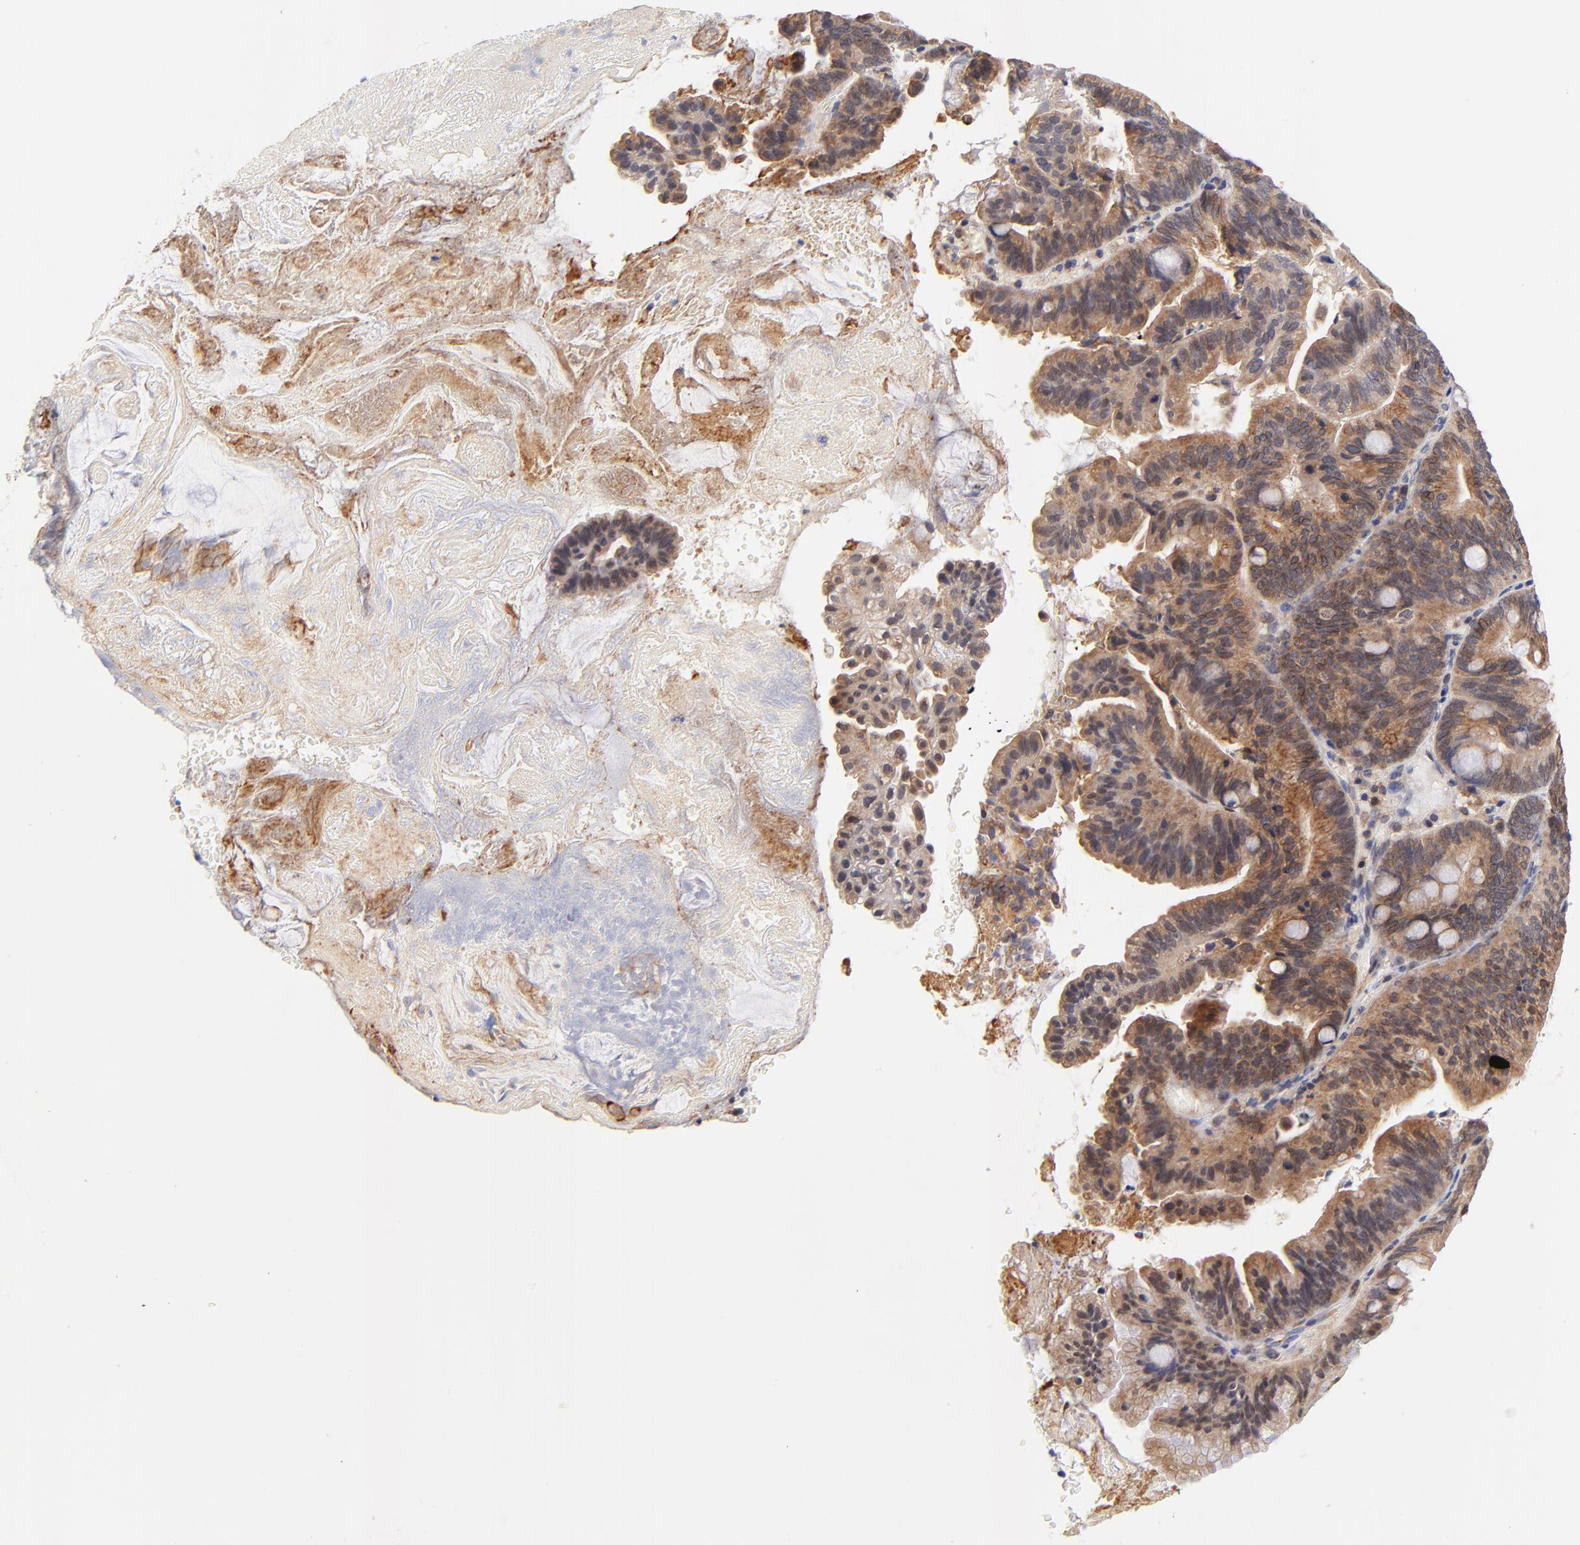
{"staining": {"intensity": "strong", "quantity": ">75%", "location": "cytoplasmic/membranous"}, "tissue": "pancreatic cancer", "cell_type": "Tumor cells", "image_type": "cancer", "snomed": [{"axis": "morphology", "description": "Adenocarcinoma, NOS"}, {"axis": "topography", "description": "Pancreas"}], "caption": "A high amount of strong cytoplasmic/membranous staining is present in about >75% of tumor cells in pancreatic cancer tissue. The staining was performed using DAB (3,3'-diaminobenzidine), with brown indicating positive protein expression. Nuclei are stained blue with hematoxylin.", "gene": "TXNL1", "patient": {"sex": "male", "age": 82}}